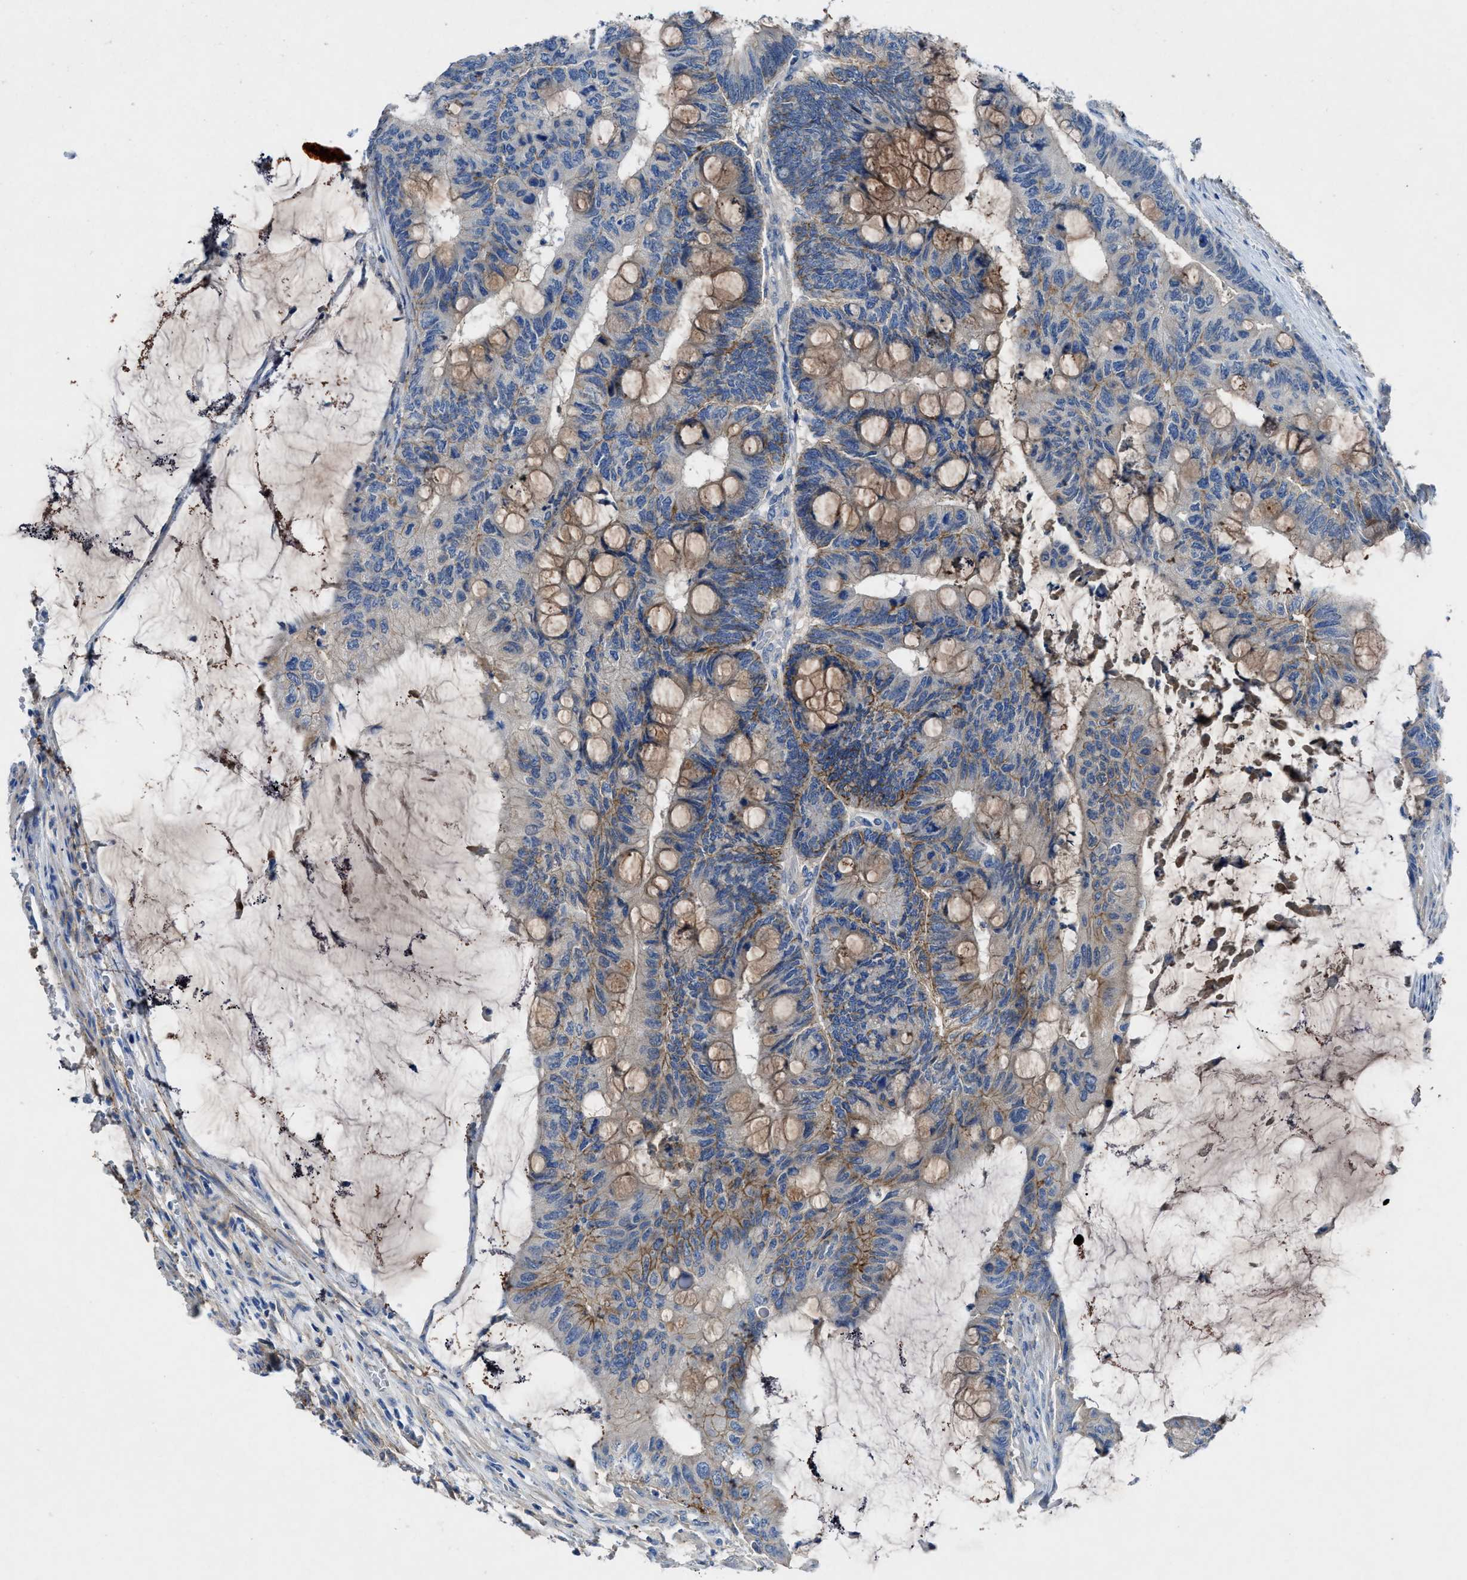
{"staining": {"intensity": "weak", "quantity": "<25%", "location": "cytoplasmic/membranous"}, "tissue": "colorectal cancer", "cell_type": "Tumor cells", "image_type": "cancer", "snomed": [{"axis": "morphology", "description": "Normal tissue, NOS"}, {"axis": "morphology", "description": "Adenocarcinoma, NOS"}, {"axis": "topography", "description": "Rectum"}], "caption": "Histopathology image shows no significant protein staining in tumor cells of colorectal adenocarcinoma.", "gene": "PTGFRN", "patient": {"sex": "male", "age": 92}}